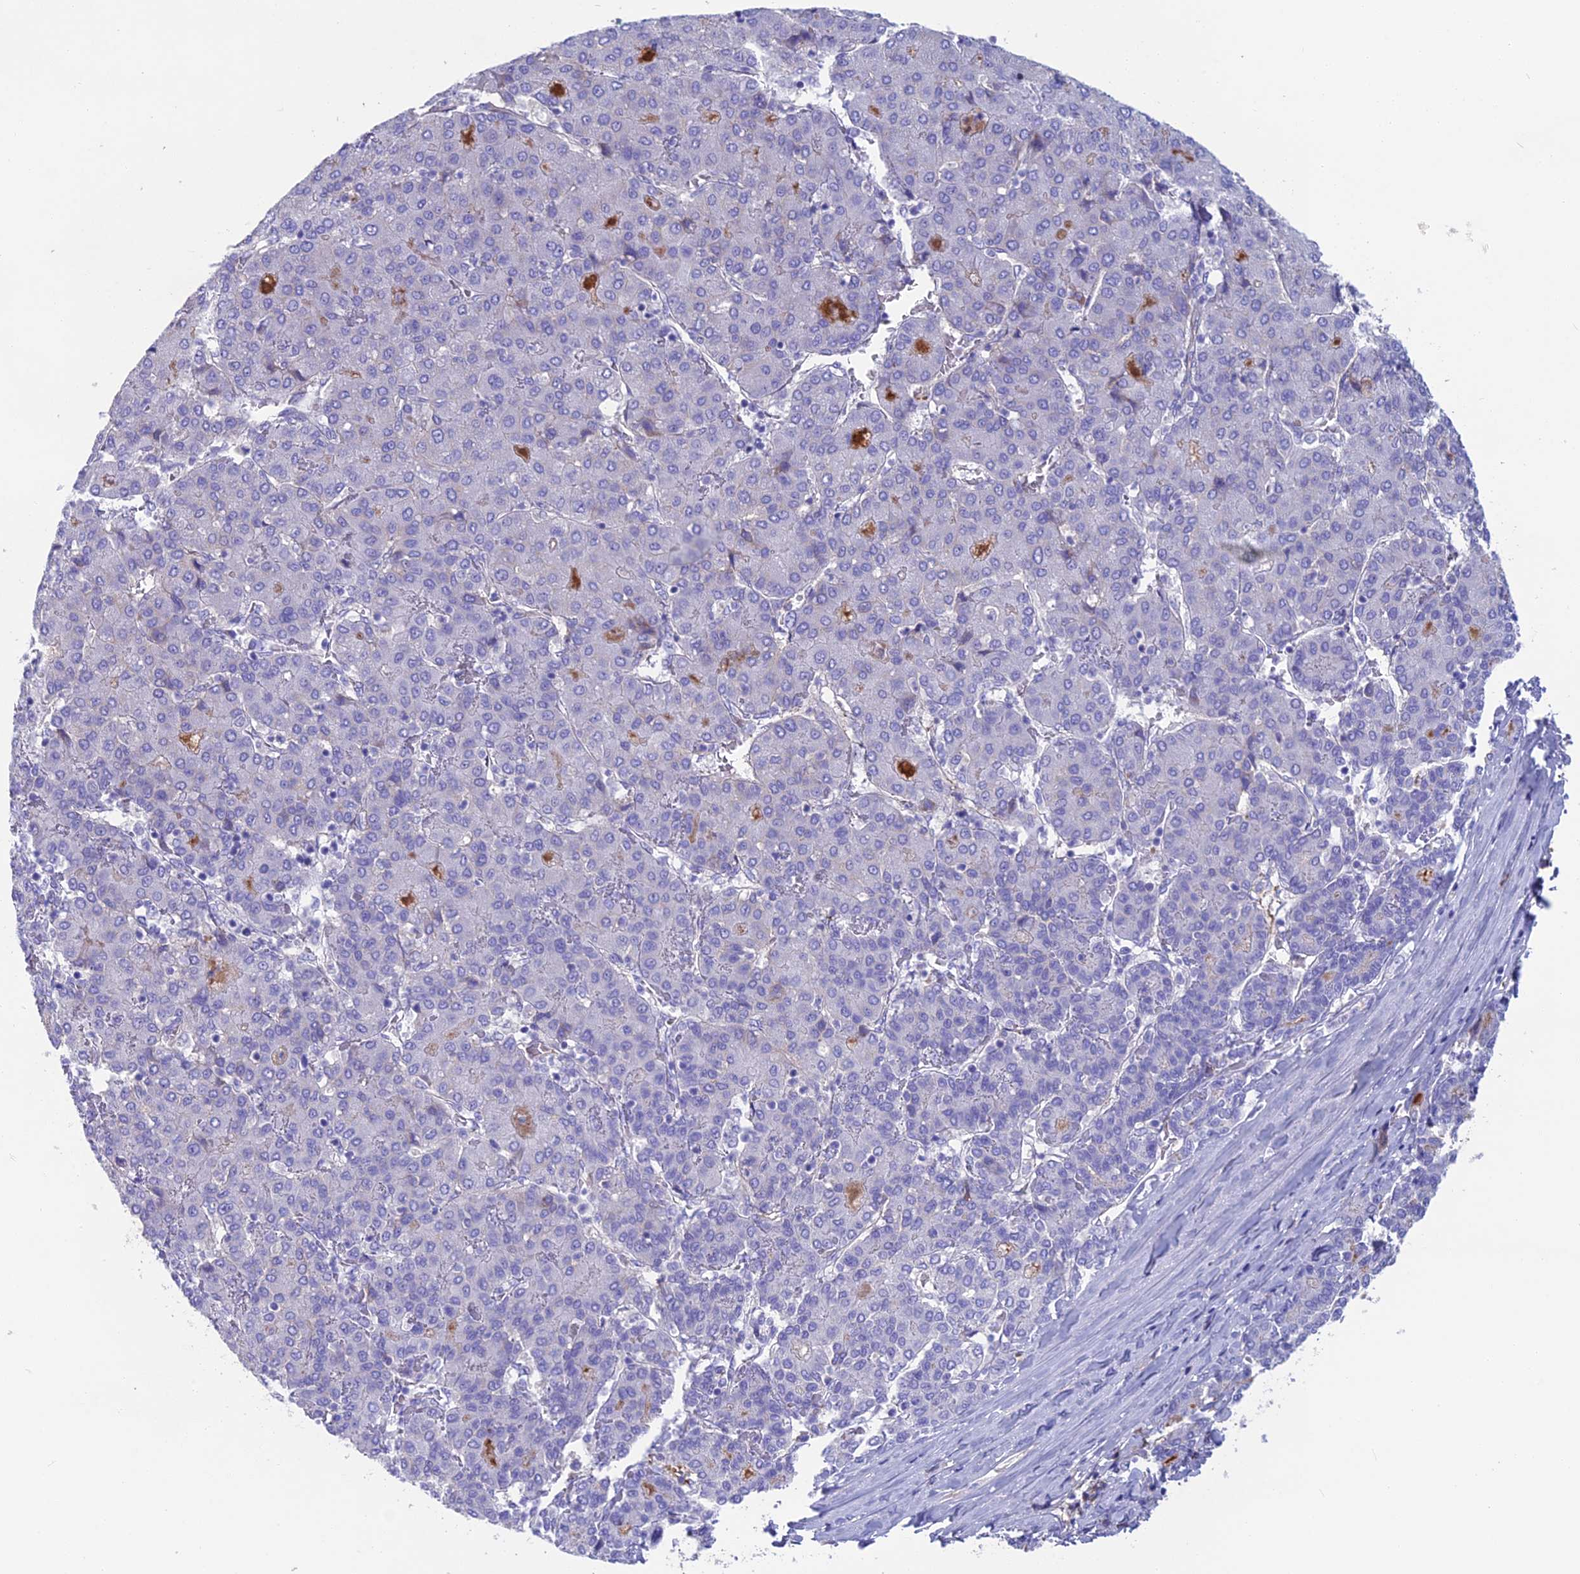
{"staining": {"intensity": "negative", "quantity": "none", "location": "none"}, "tissue": "liver cancer", "cell_type": "Tumor cells", "image_type": "cancer", "snomed": [{"axis": "morphology", "description": "Carcinoma, Hepatocellular, NOS"}, {"axis": "topography", "description": "Liver"}], "caption": "There is no significant positivity in tumor cells of liver cancer (hepatocellular carcinoma). (Stains: DAB (3,3'-diaminobenzidine) IHC with hematoxylin counter stain, Microscopy: brightfield microscopy at high magnification).", "gene": "SNAP91", "patient": {"sex": "male", "age": 65}}